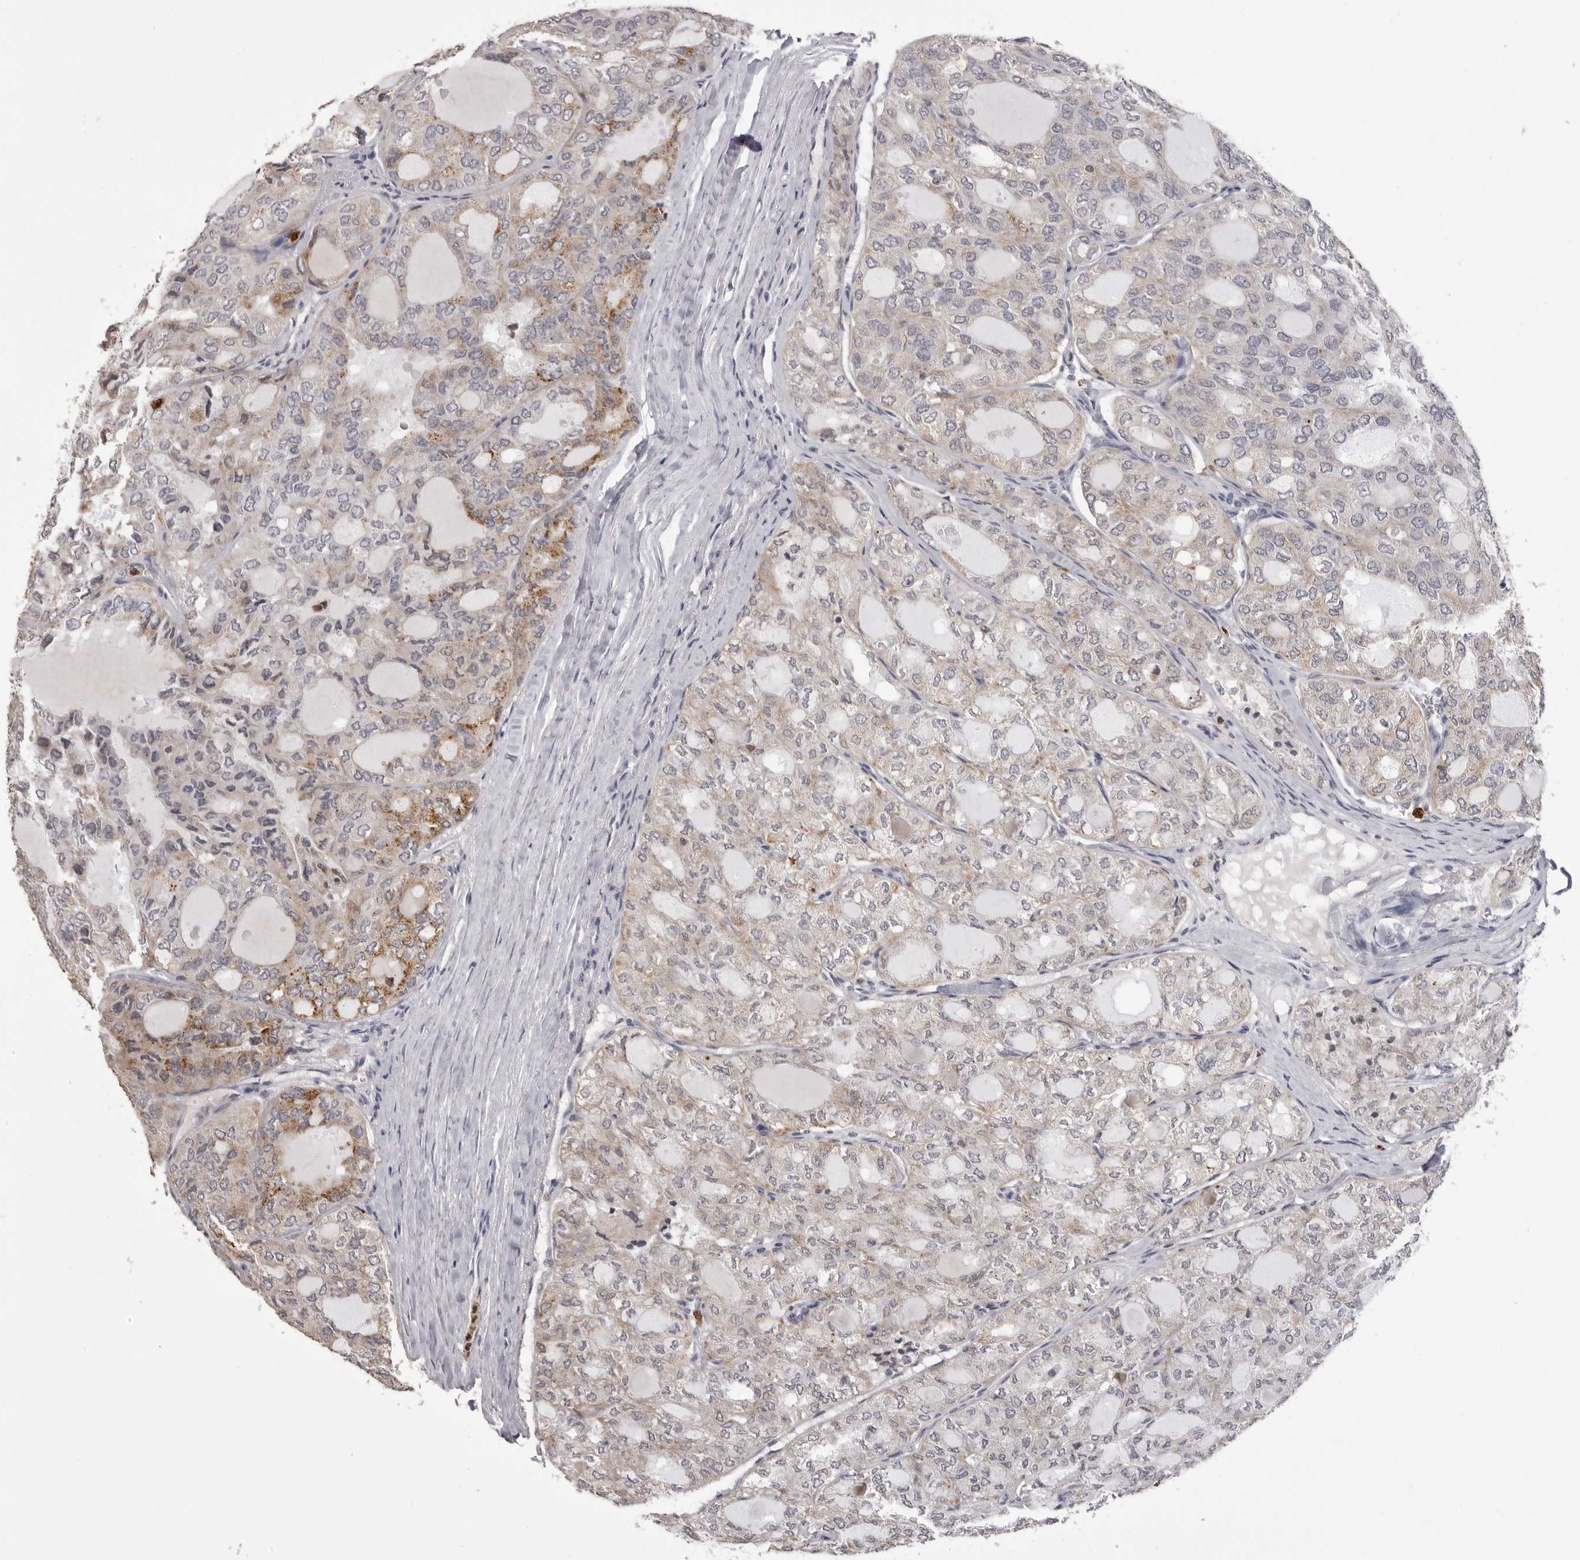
{"staining": {"intensity": "moderate", "quantity": "<25%", "location": "cytoplasmic/membranous"}, "tissue": "thyroid cancer", "cell_type": "Tumor cells", "image_type": "cancer", "snomed": [{"axis": "morphology", "description": "Follicular adenoma carcinoma, NOS"}, {"axis": "topography", "description": "Thyroid gland"}], "caption": "A histopathology image showing moderate cytoplasmic/membranous staining in about <25% of tumor cells in thyroid cancer (follicular adenoma carcinoma), as visualized by brown immunohistochemical staining.", "gene": "IL31", "patient": {"sex": "male", "age": 75}}